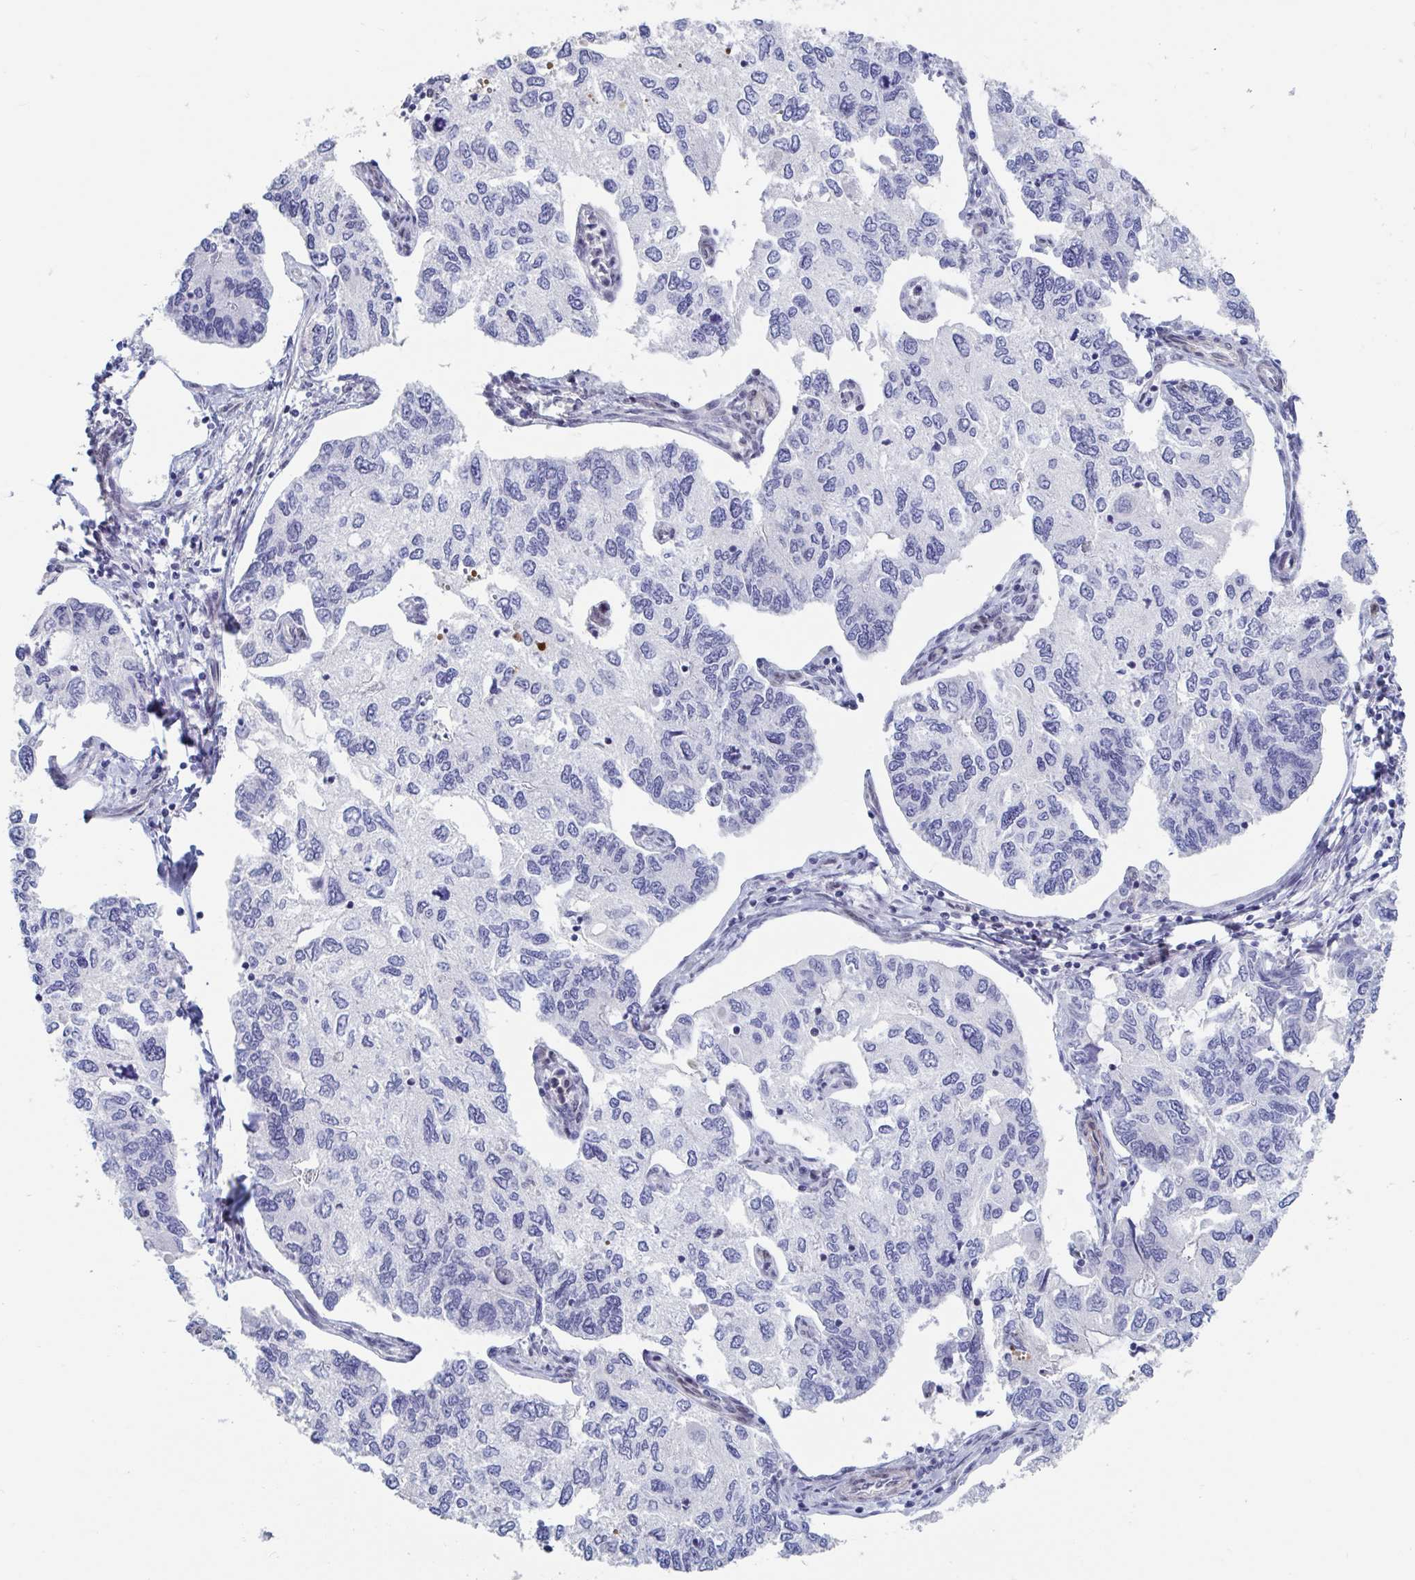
{"staining": {"intensity": "negative", "quantity": "none", "location": "none"}, "tissue": "endometrial cancer", "cell_type": "Tumor cells", "image_type": "cancer", "snomed": [{"axis": "morphology", "description": "Carcinoma, NOS"}, {"axis": "topography", "description": "Uterus"}], "caption": "This is an immunohistochemistry (IHC) histopathology image of human endometrial cancer (carcinoma). There is no positivity in tumor cells.", "gene": "BCL7B", "patient": {"sex": "female", "age": 76}}